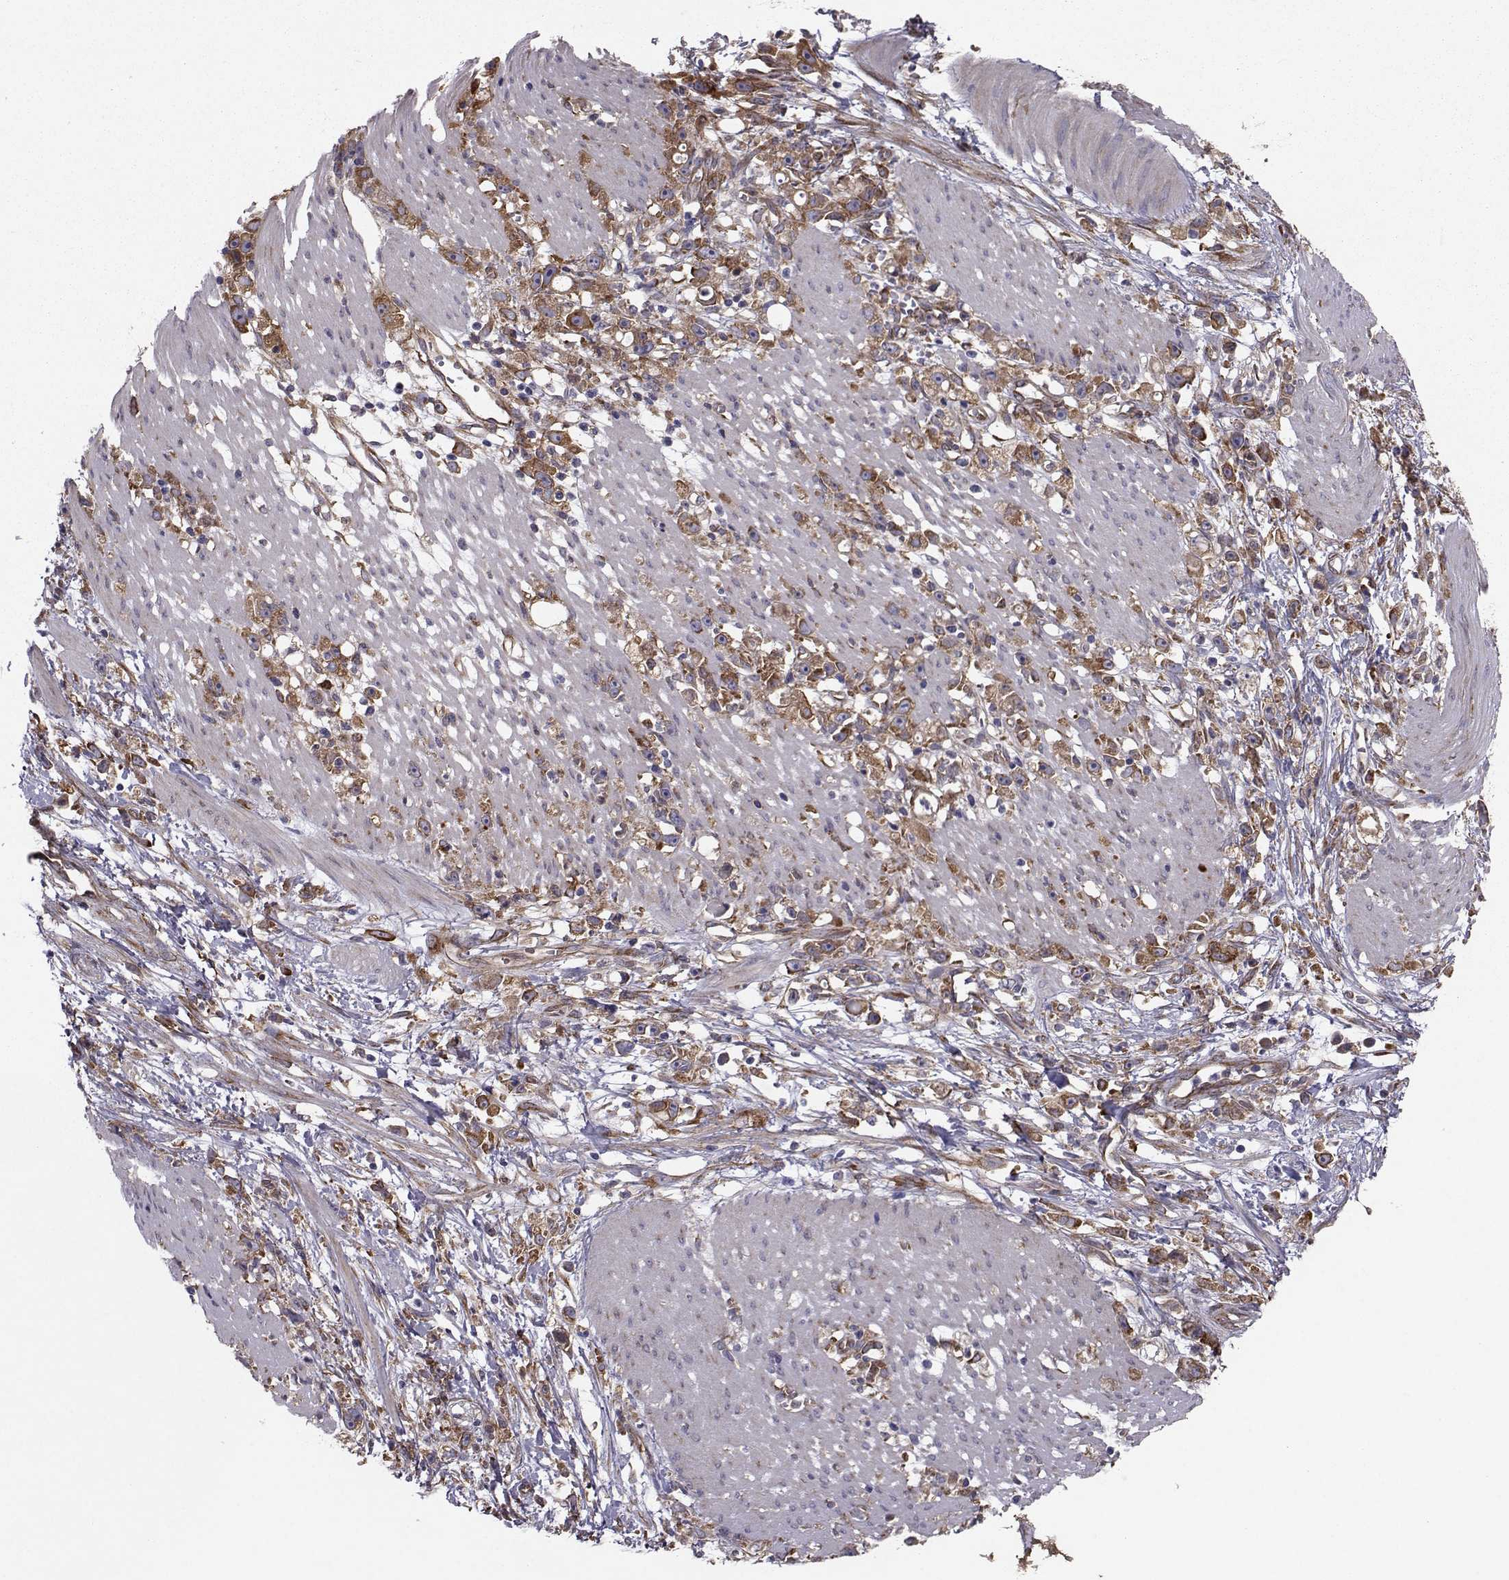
{"staining": {"intensity": "strong", "quantity": "25%-75%", "location": "cytoplasmic/membranous"}, "tissue": "stomach cancer", "cell_type": "Tumor cells", "image_type": "cancer", "snomed": [{"axis": "morphology", "description": "Adenocarcinoma, NOS"}, {"axis": "topography", "description": "Stomach"}], "caption": "The histopathology image demonstrates staining of stomach cancer, revealing strong cytoplasmic/membranous protein staining (brown color) within tumor cells. Nuclei are stained in blue.", "gene": "TRIP10", "patient": {"sex": "female", "age": 59}}